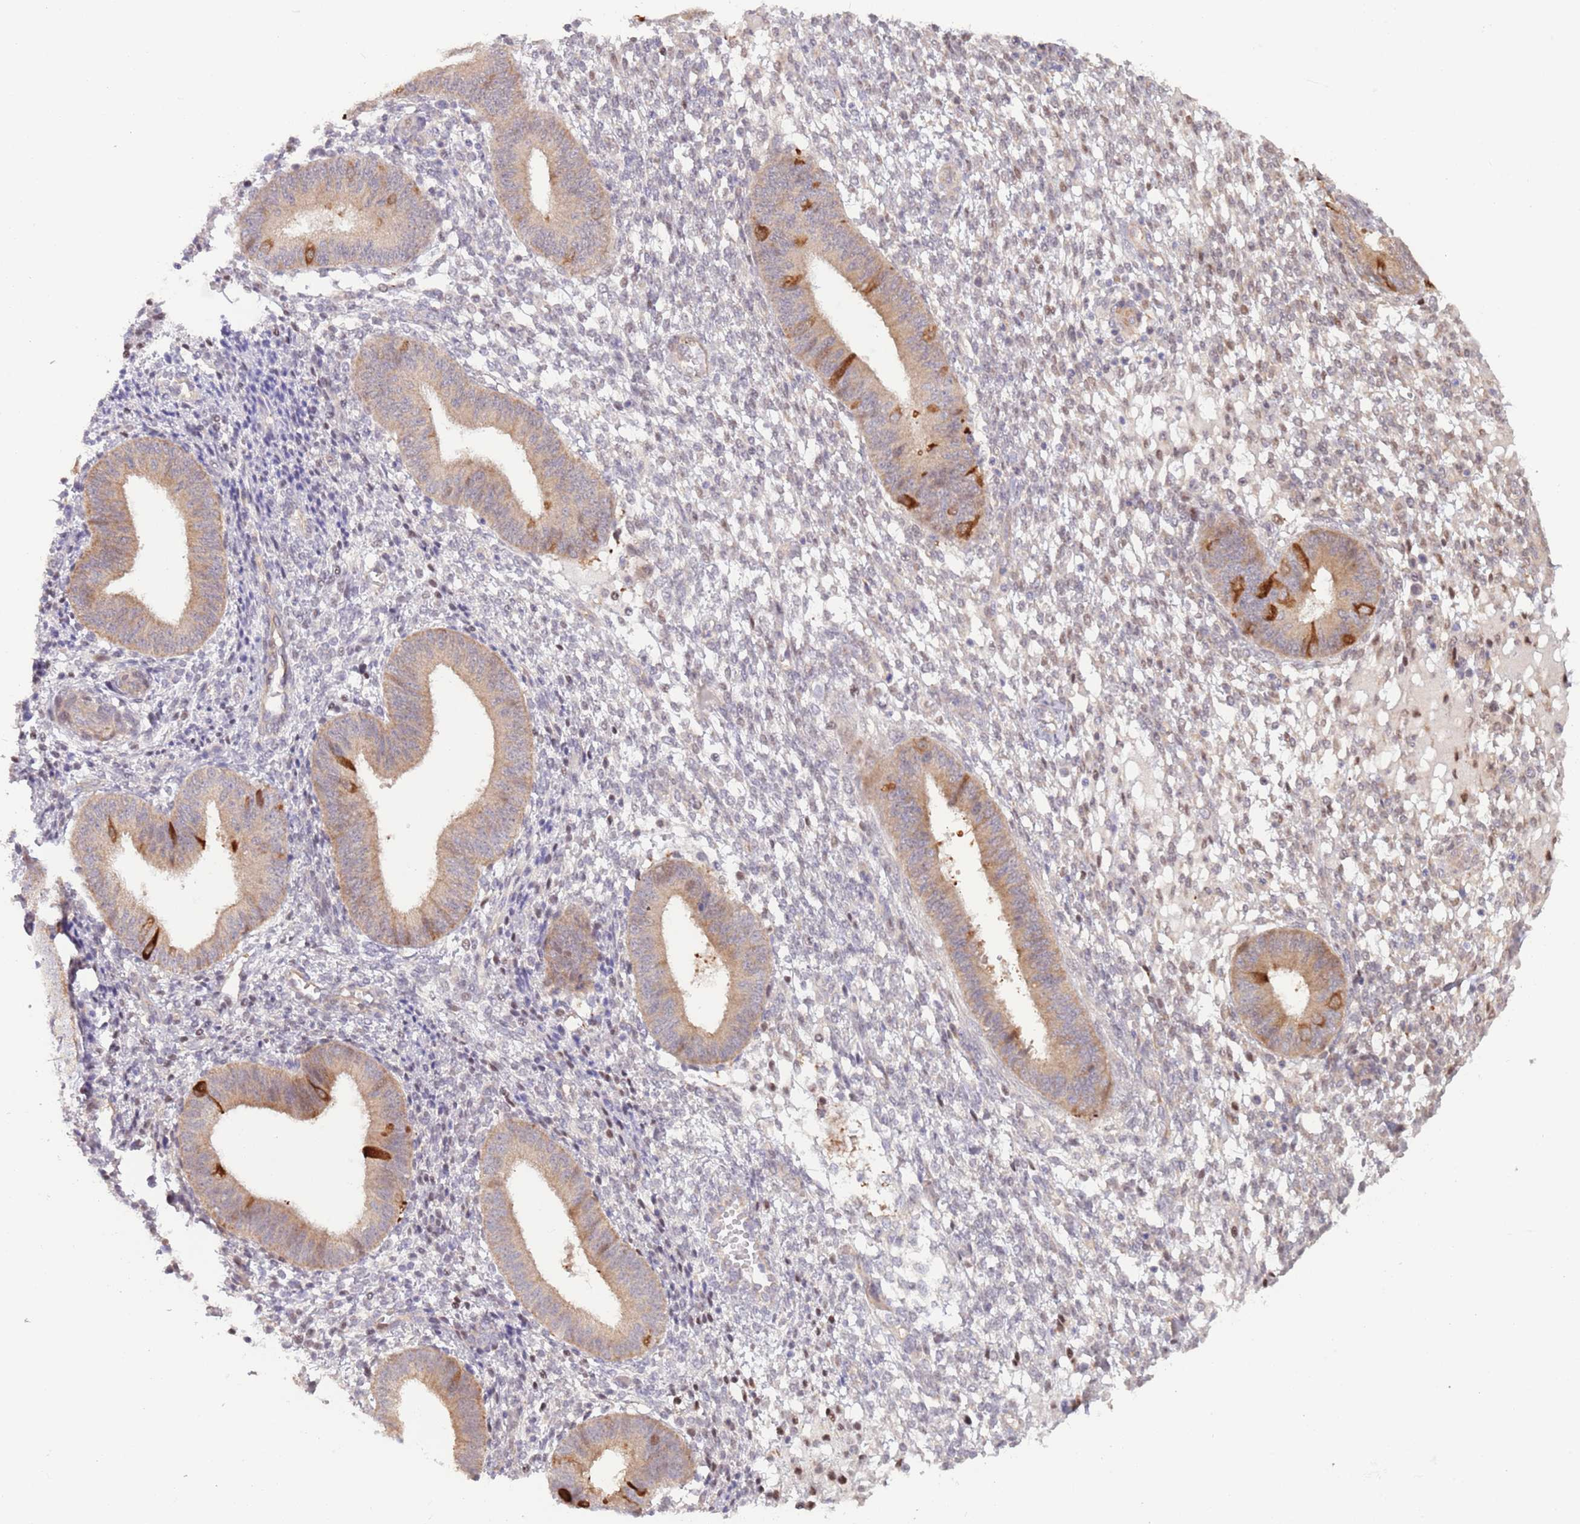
{"staining": {"intensity": "negative", "quantity": "none", "location": "none"}, "tissue": "endometrium", "cell_type": "Cells in endometrial stroma", "image_type": "normal", "snomed": [{"axis": "morphology", "description": "Normal tissue, NOS"}, {"axis": "topography", "description": "Endometrium"}], "caption": "An image of human endometrium is negative for staining in cells in endometrial stroma. (DAB IHC visualized using brightfield microscopy, high magnification).", "gene": "LDHD", "patient": {"sex": "female", "age": 49}}